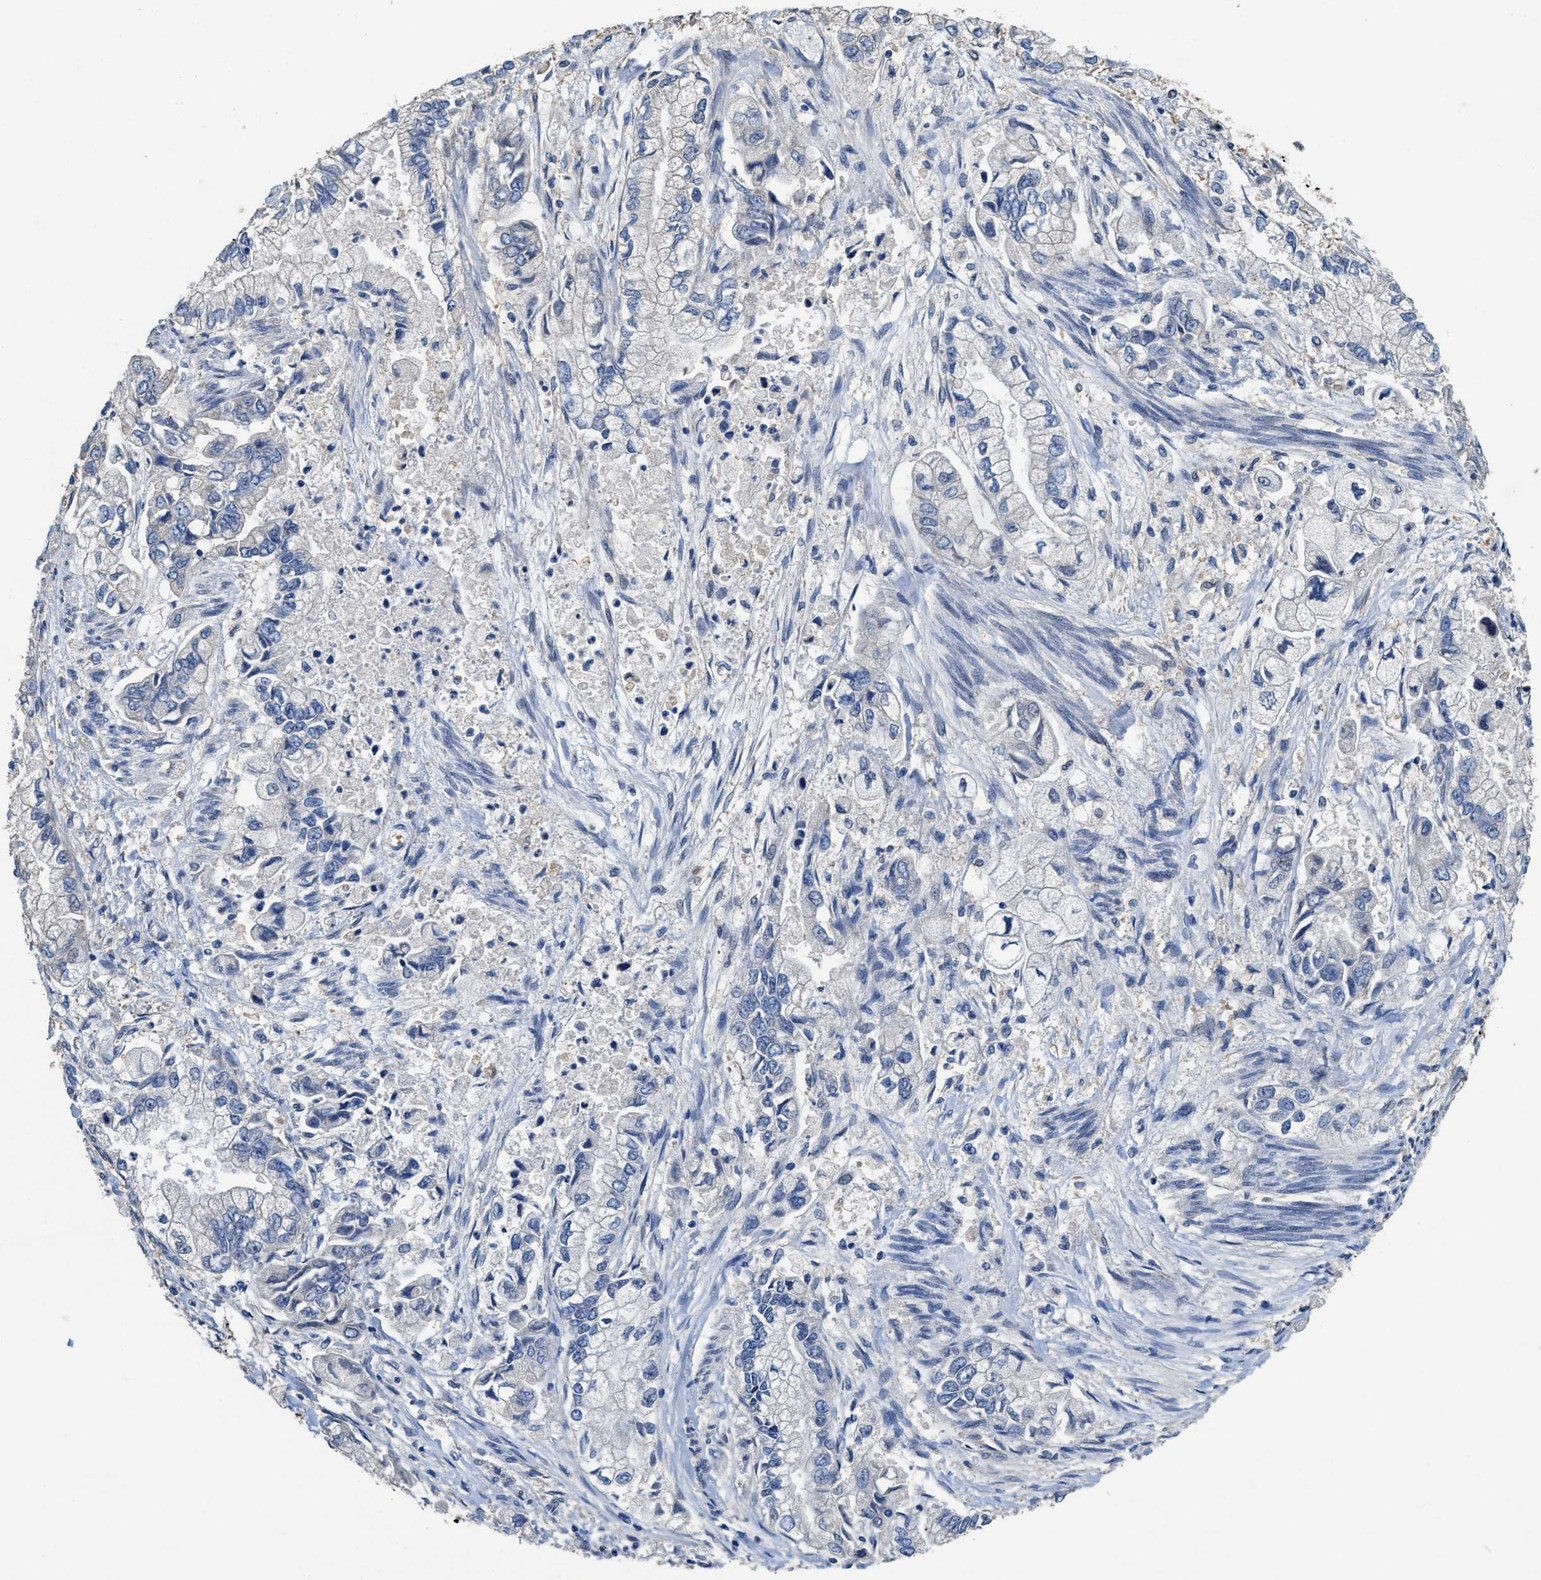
{"staining": {"intensity": "negative", "quantity": "none", "location": "none"}, "tissue": "stomach cancer", "cell_type": "Tumor cells", "image_type": "cancer", "snomed": [{"axis": "morphology", "description": "Normal tissue, NOS"}, {"axis": "morphology", "description": "Adenocarcinoma, NOS"}, {"axis": "topography", "description": "Stomach"}], "caption": "Tumor cells are negative for protein expression in human stomach adenocarcinoma.", "gene": "PEG10", "patient": {"sex": "male", "age": 62}}